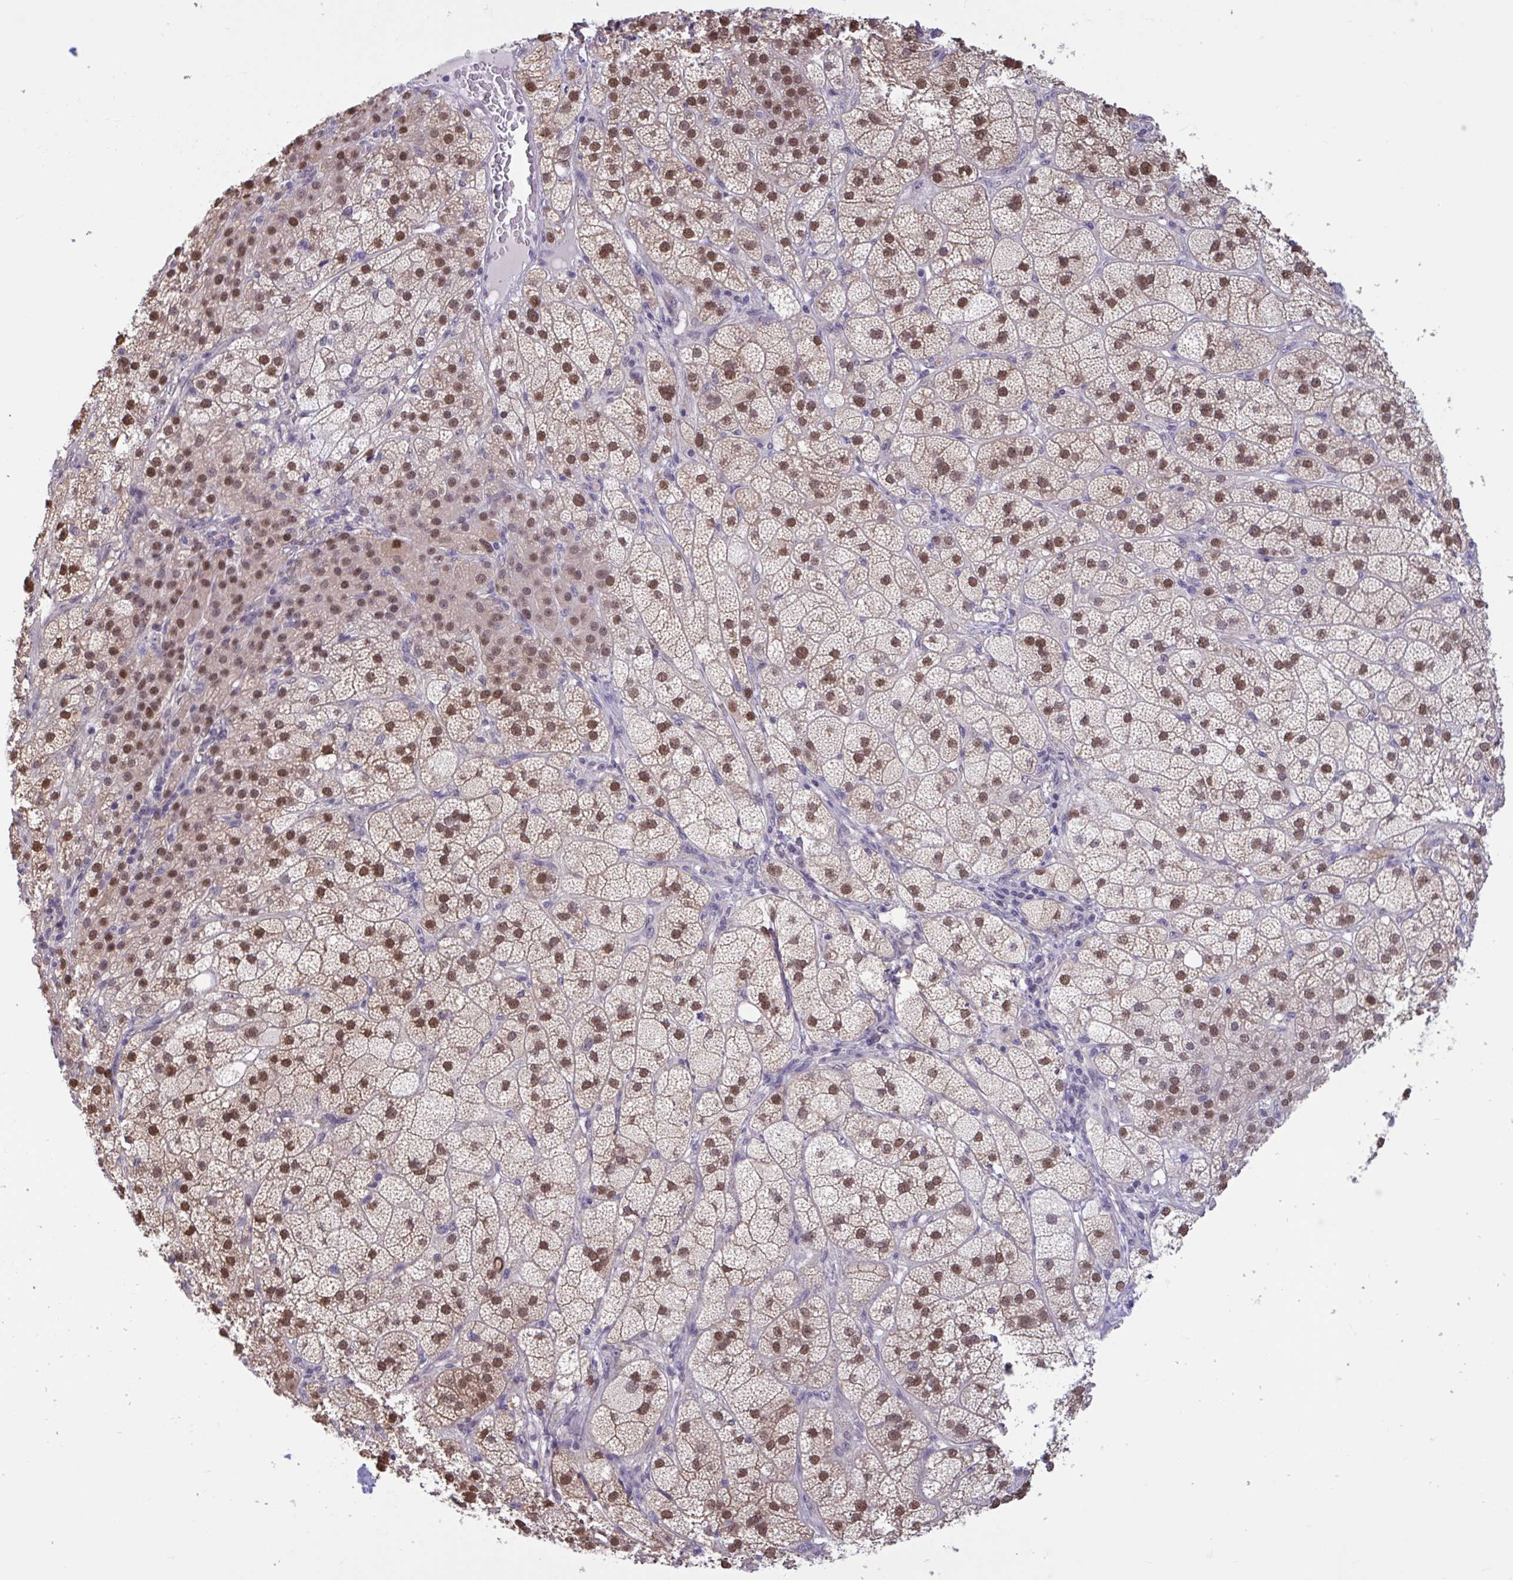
{"staining": {"intensity": "strong", "quantity": ">75%", "location": "nuclear"}, "tissue": "adrenal gland", "cell_type": "Glandular cells", "image_type": "normal", "snomed": [{"axis": "morphology", "description": "Normal tissue, NOS"}, {"axis": "topography", "description": "Adrenal gland"}], "caption": "This is a histology image of IHC staining of normal adrenal gland, which shows strong positivity in the nuclear of glandular cells.", "gene": "RBL1", "patient": {"sex": "female", "age": 60}}